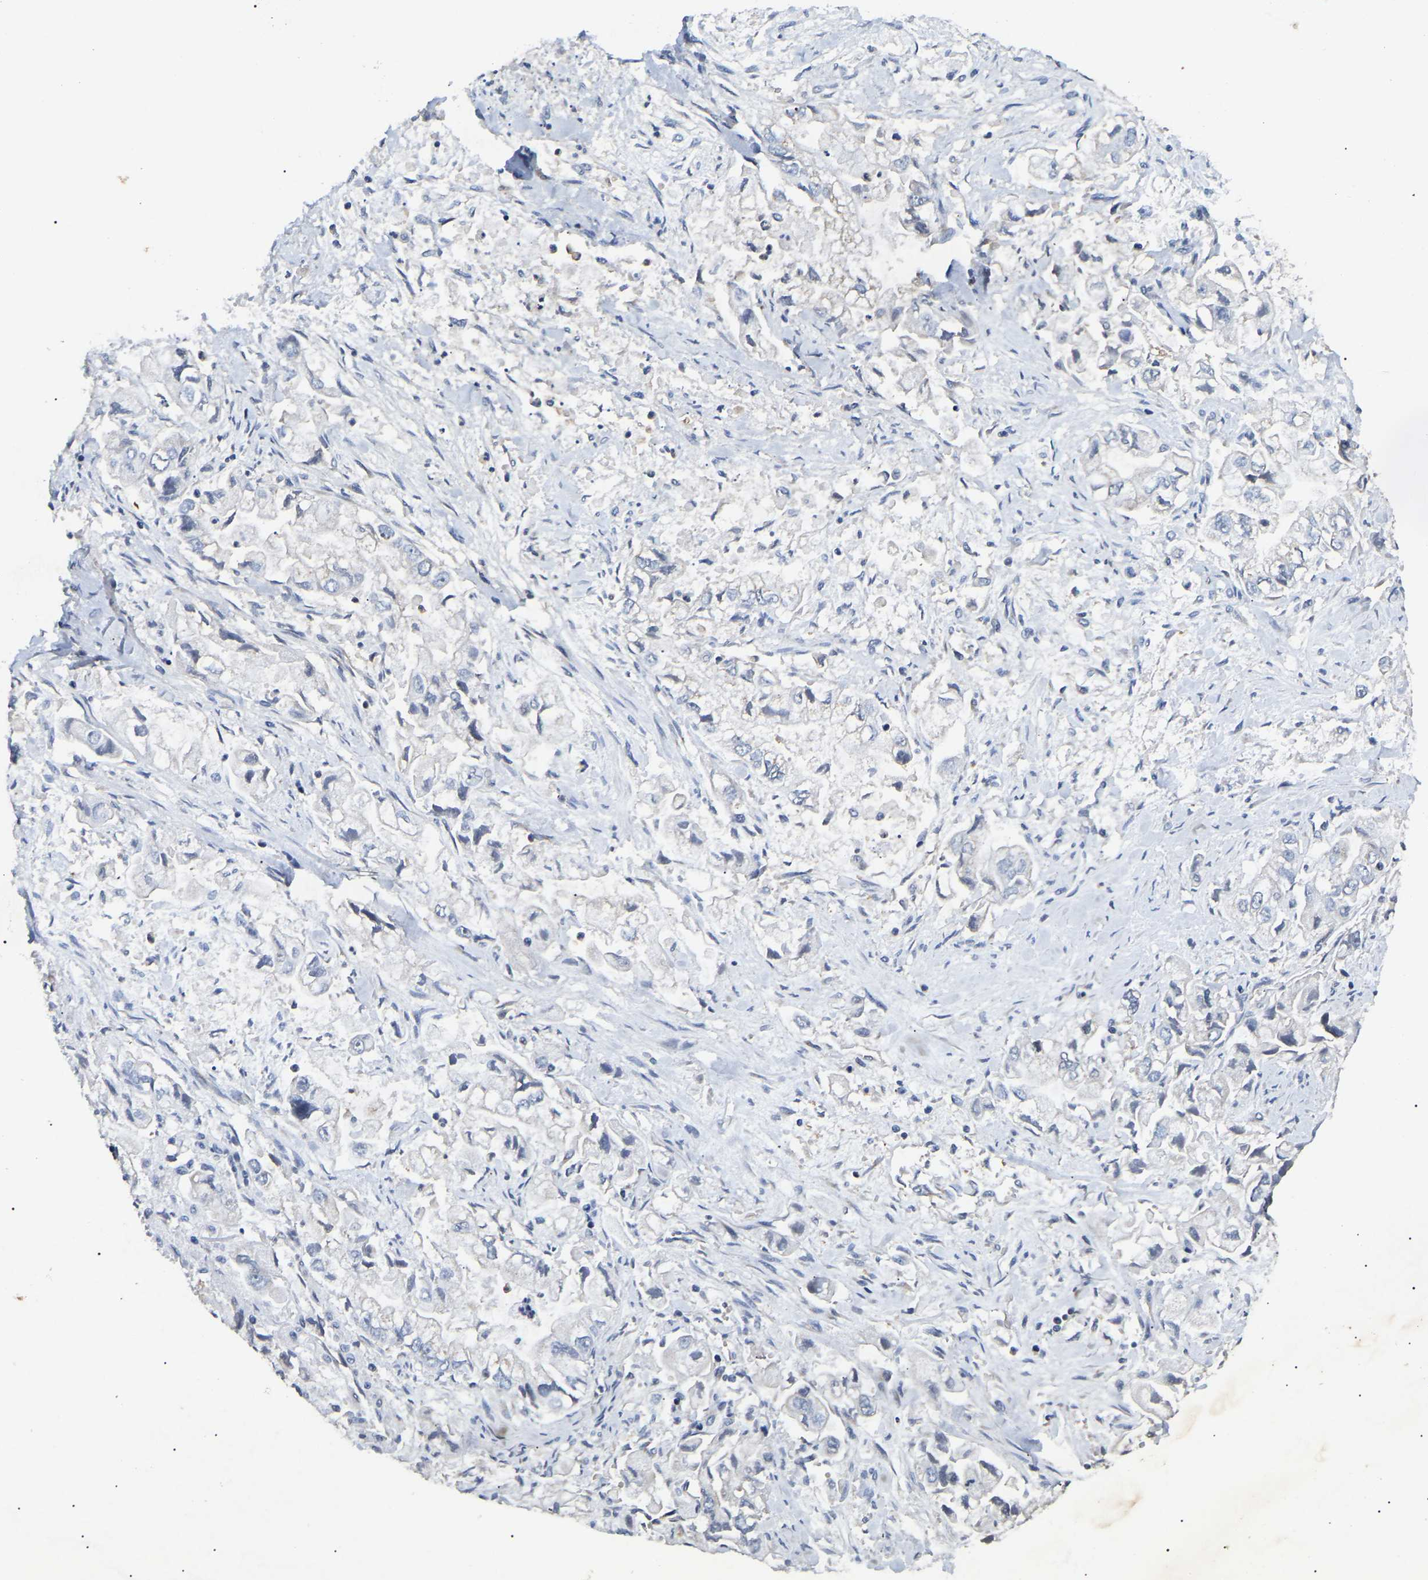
{"staining": {"intensity": "negative", "quantity": "none", "location": "none"}, "tissue": "stomach cancer", "cell_type": "Tumor cells", "image_type": "cancer", "snomed": [{"axis": "morphology", "description": "Normal tissue, NOS"}, {"axis": "morphology", "description": "Adenocarcinoma, NOS"}, {"axis": "topography", "description": "Stomach"}], "caption": "Human stomach adenocarcinoma stained for a protein using immunohistochemistry reveals no expression in tumor cells.", "gene": "RBM28", "patient": {"sex": "male", "age": 62}}